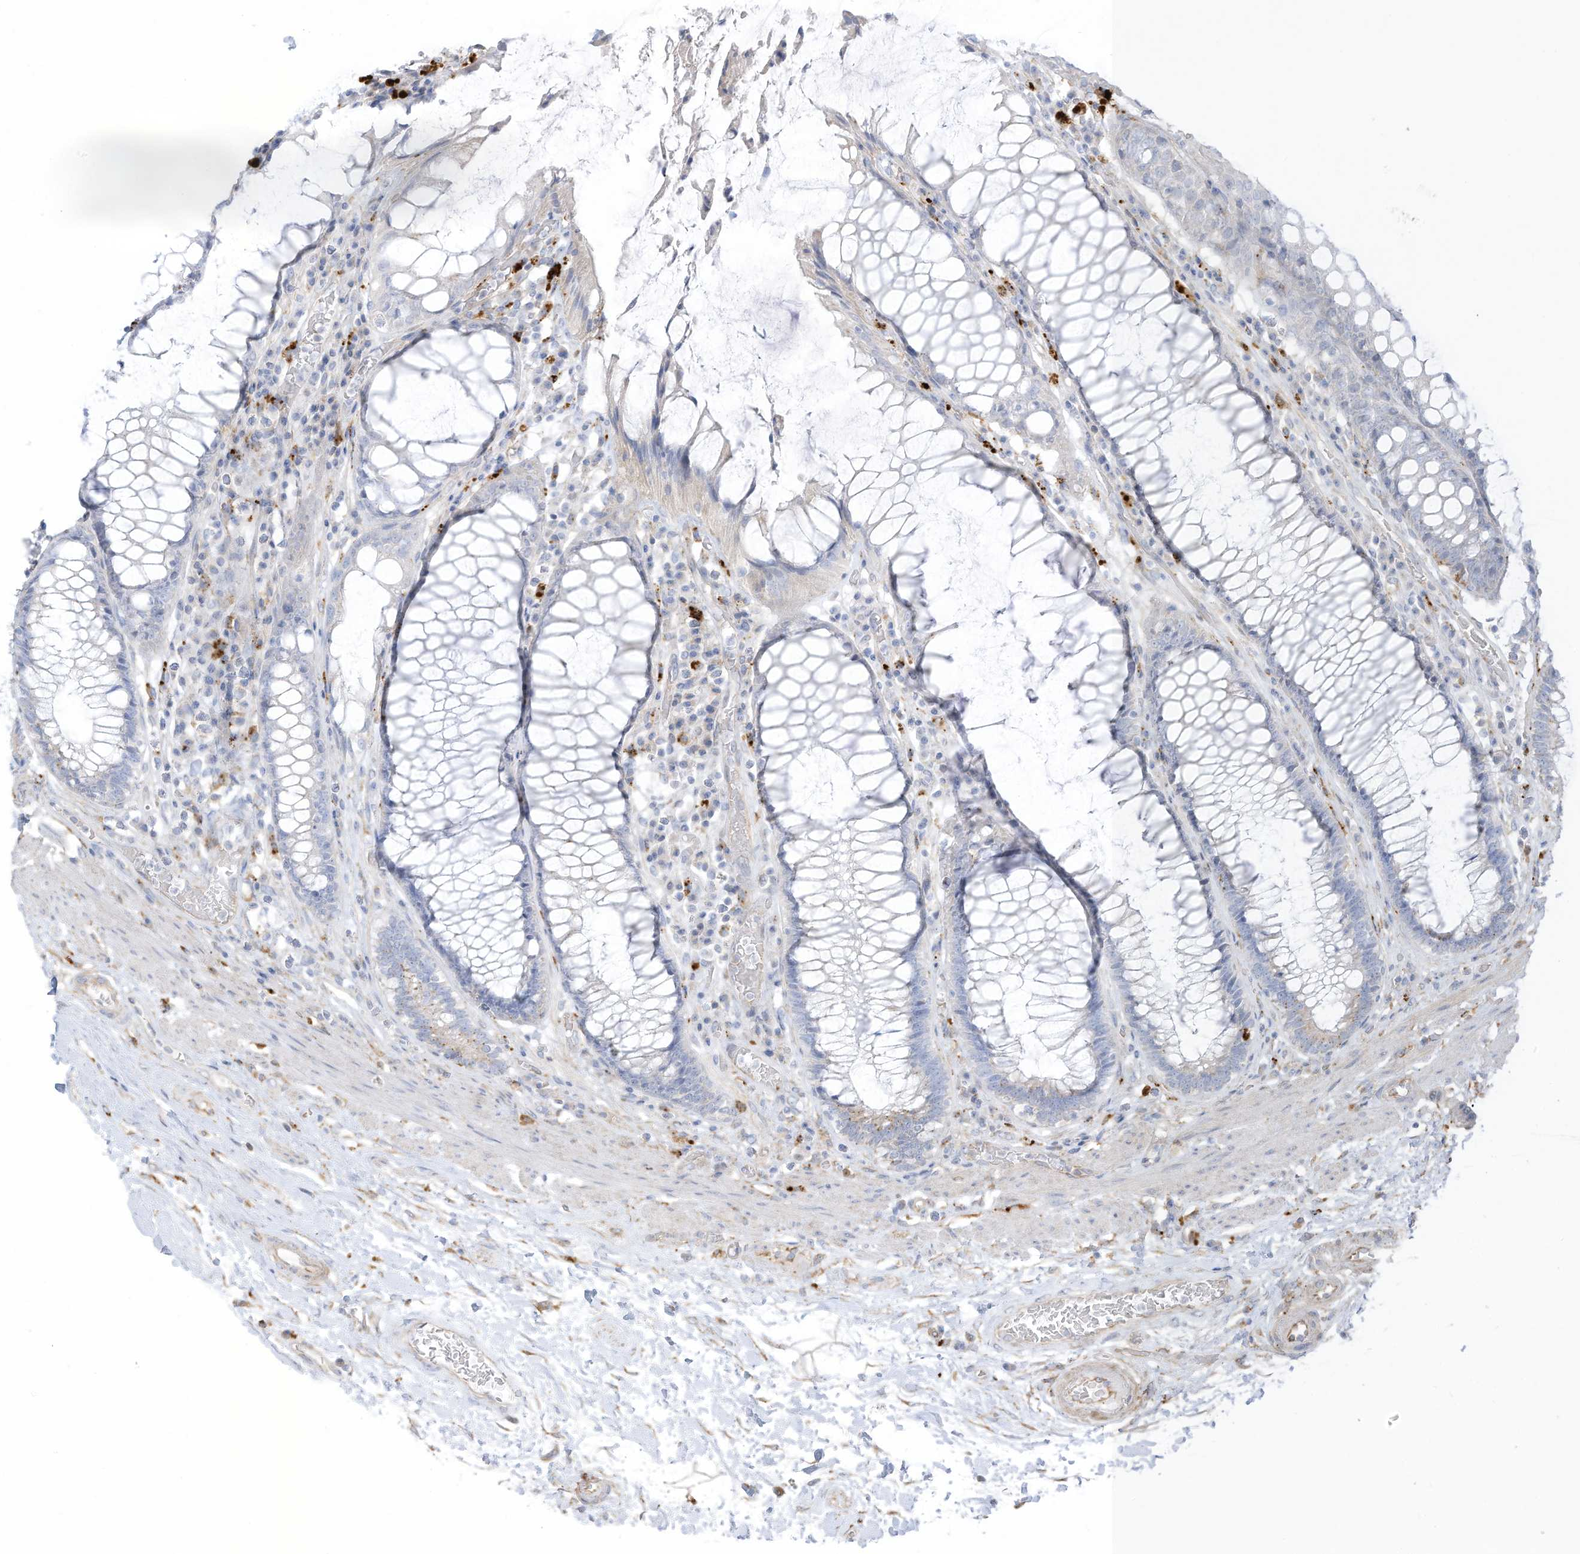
{"staining": {"intensity": "negative", "quantity": "none", "location": "none"}, "tissue": "rectum", "cell_type": "Glandular cells", "image_type": "normal", "snomed": [{"axis": "morphology", "description": "Normal tissue, NOS"}, {"axis": "topography", "description": "Rectum"}], "caption": "The image reveals no significant expression in glandular cells of rectum. (Stains: DAB immunohistochemistry with hematoxylin counter stain, Microscopy: brightfield microscopy at high magnification).", "gene": "TAL2", "patient": {"sex": "male", "age": 64}}